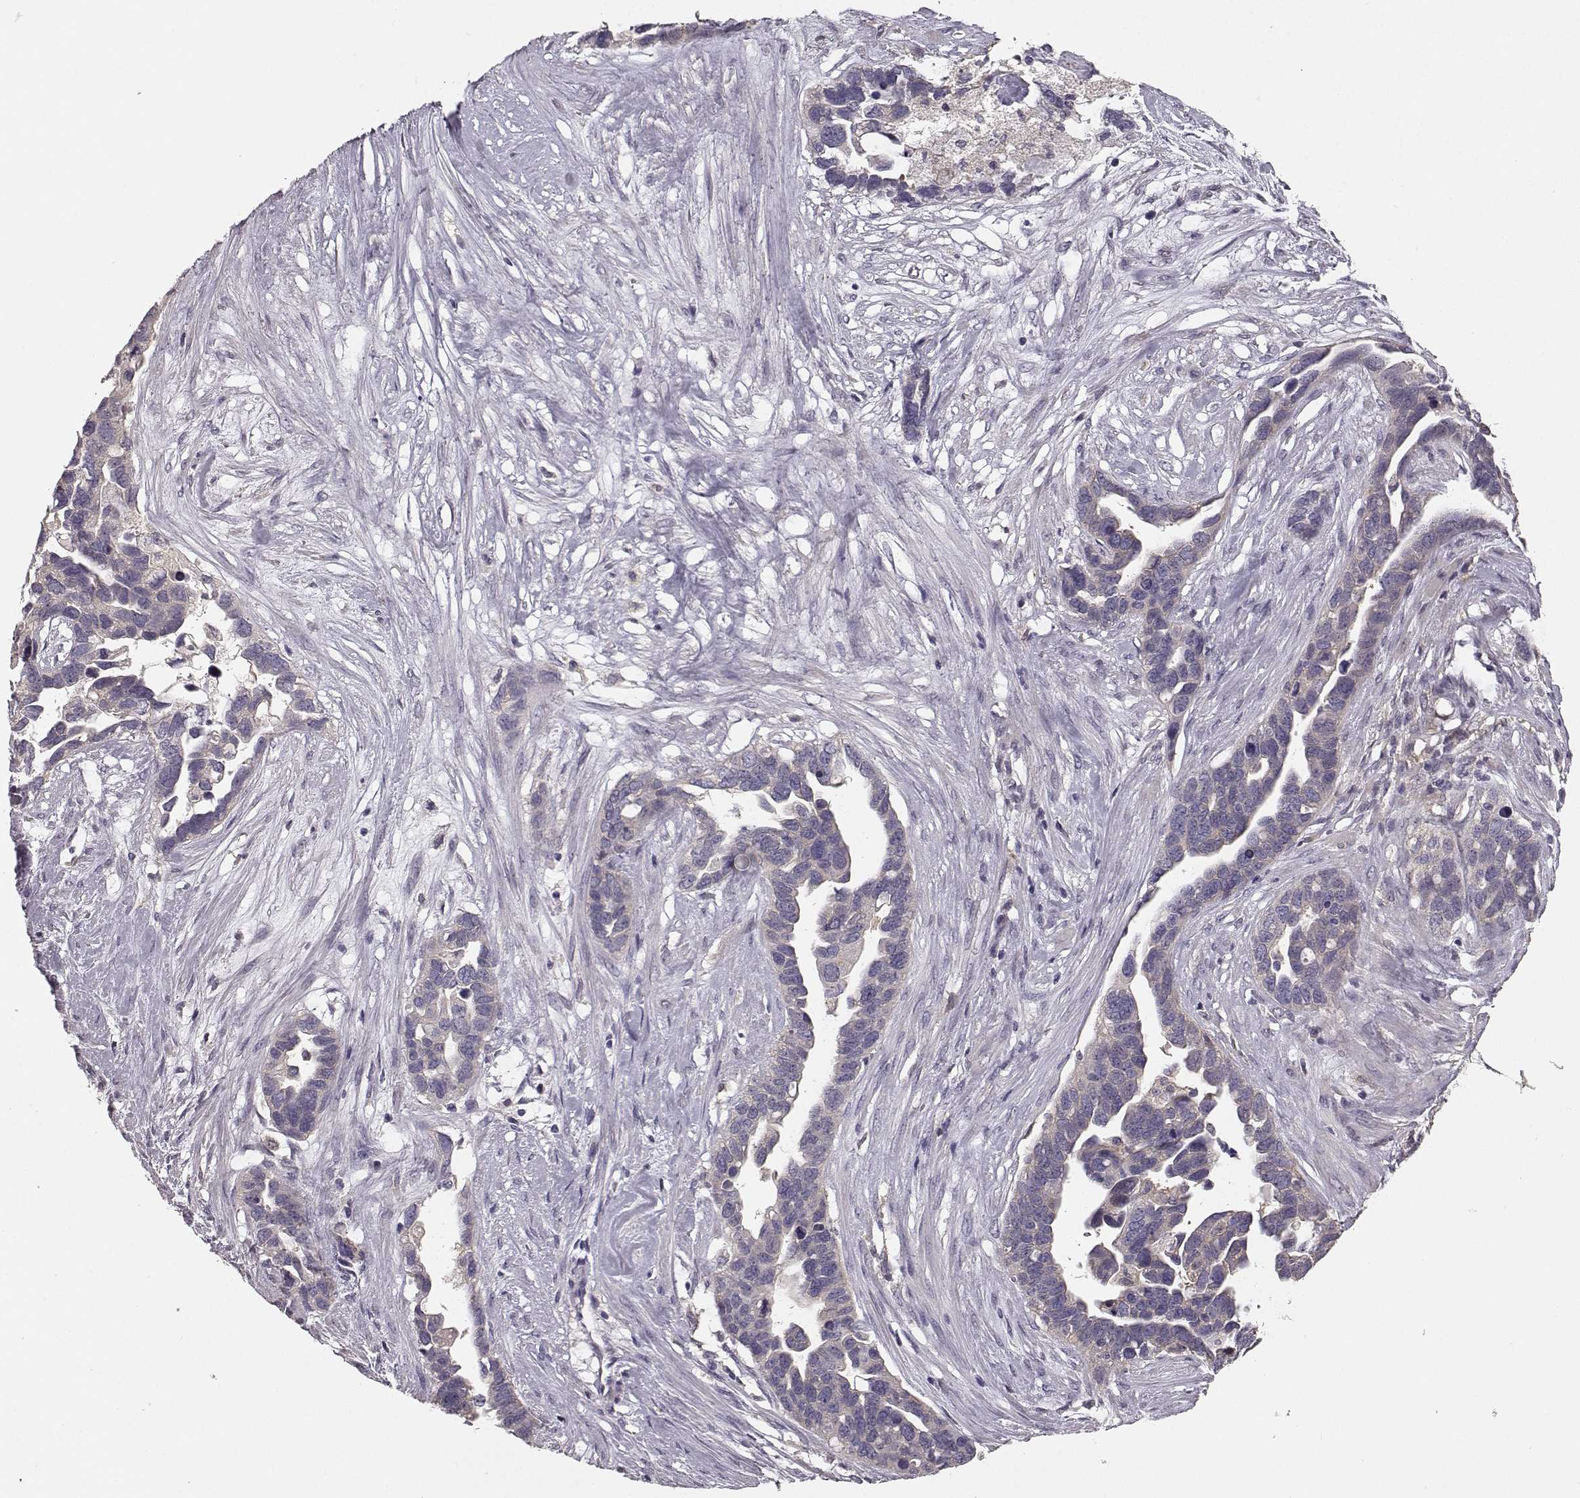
{"staining": {"intensity": "negative", "quantity": "none", "location": "none"}, "tissue": "ovarian cancer", "cell_type": "Tumor cells", "image_type": "cancer", "snomed": [{"axis": "morphology", "description": "Cystadenocarcinoma, serous, NOS"}, {"axis": "topography", "description": "Ovary"}], "caption": "DAB immunohistochemical staining of serous cystadenocarcinoma (ovarian) demonstrates no significant staining in tumor cells.", "gene": "GPR50", "patient": {"sex": "female", "age": 54}}